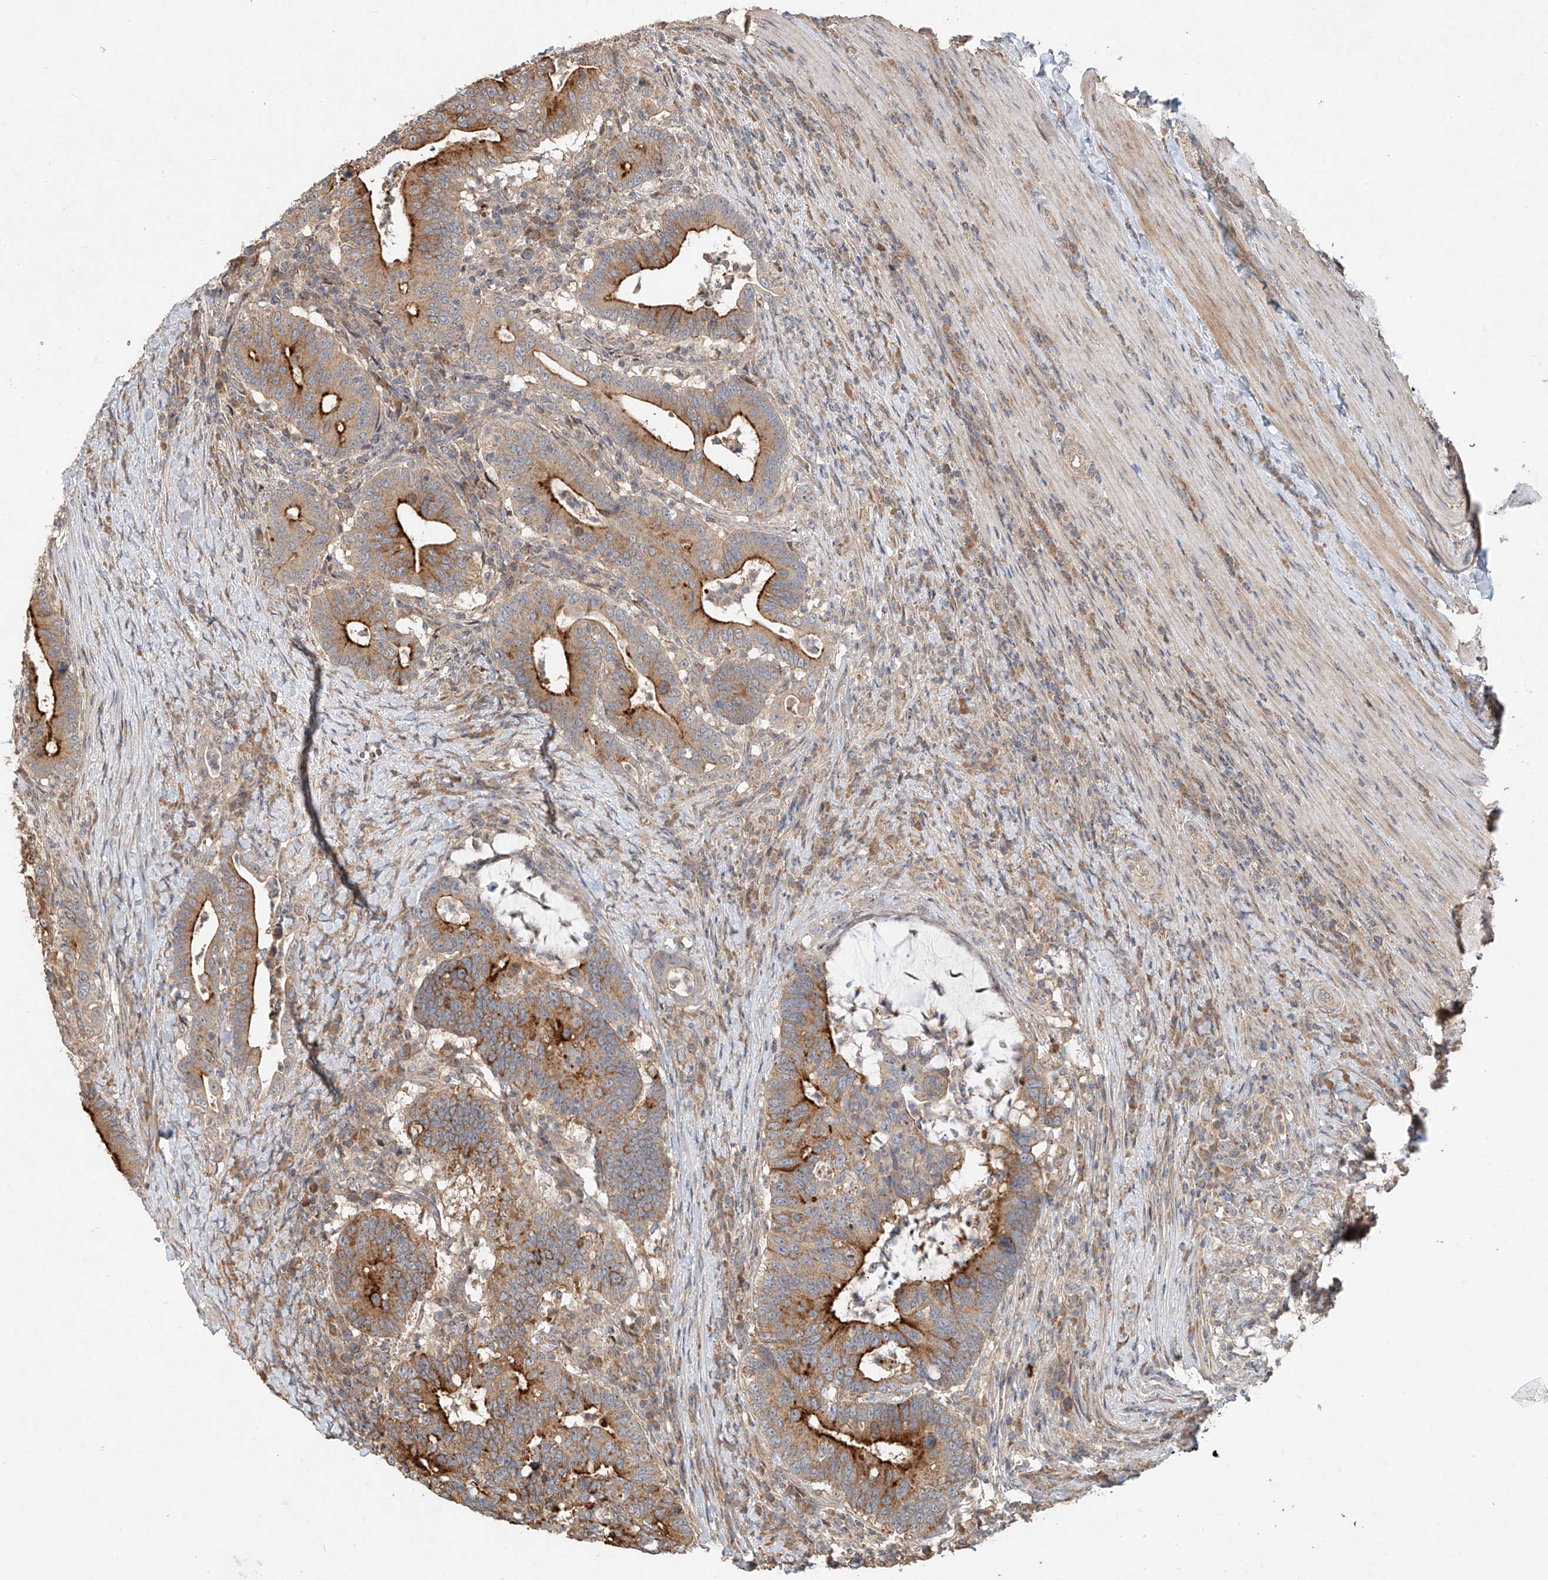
{"staining": {"intensity": "moderate", "quantity": "25%-75%", "location": "cytoplasmic/membranous"}, "tissue": "colorectal cancer", "cell_type": "Tumor cells", "image_type": "cancer", "snomed": [{"axis": "morphology", "description": "Adenocarcinoma, NOS"}, {"axis": "topography", "description": "Colon"}], "caption": "IHC staining of colorectal cancer (adenocarcinoma), which reveals medium levels of moderate cytoplasmic/membranous staining in about 25%-75% of tumor cells indicating moderate cytoplasmic/membranous protein expression. The staining was performed using DAB (brown) for protein detection and nuclei were counterstained in hematoxylin (blue).", "gene": "TMEM61", "patient": {"sex": "female", "age": 66}}